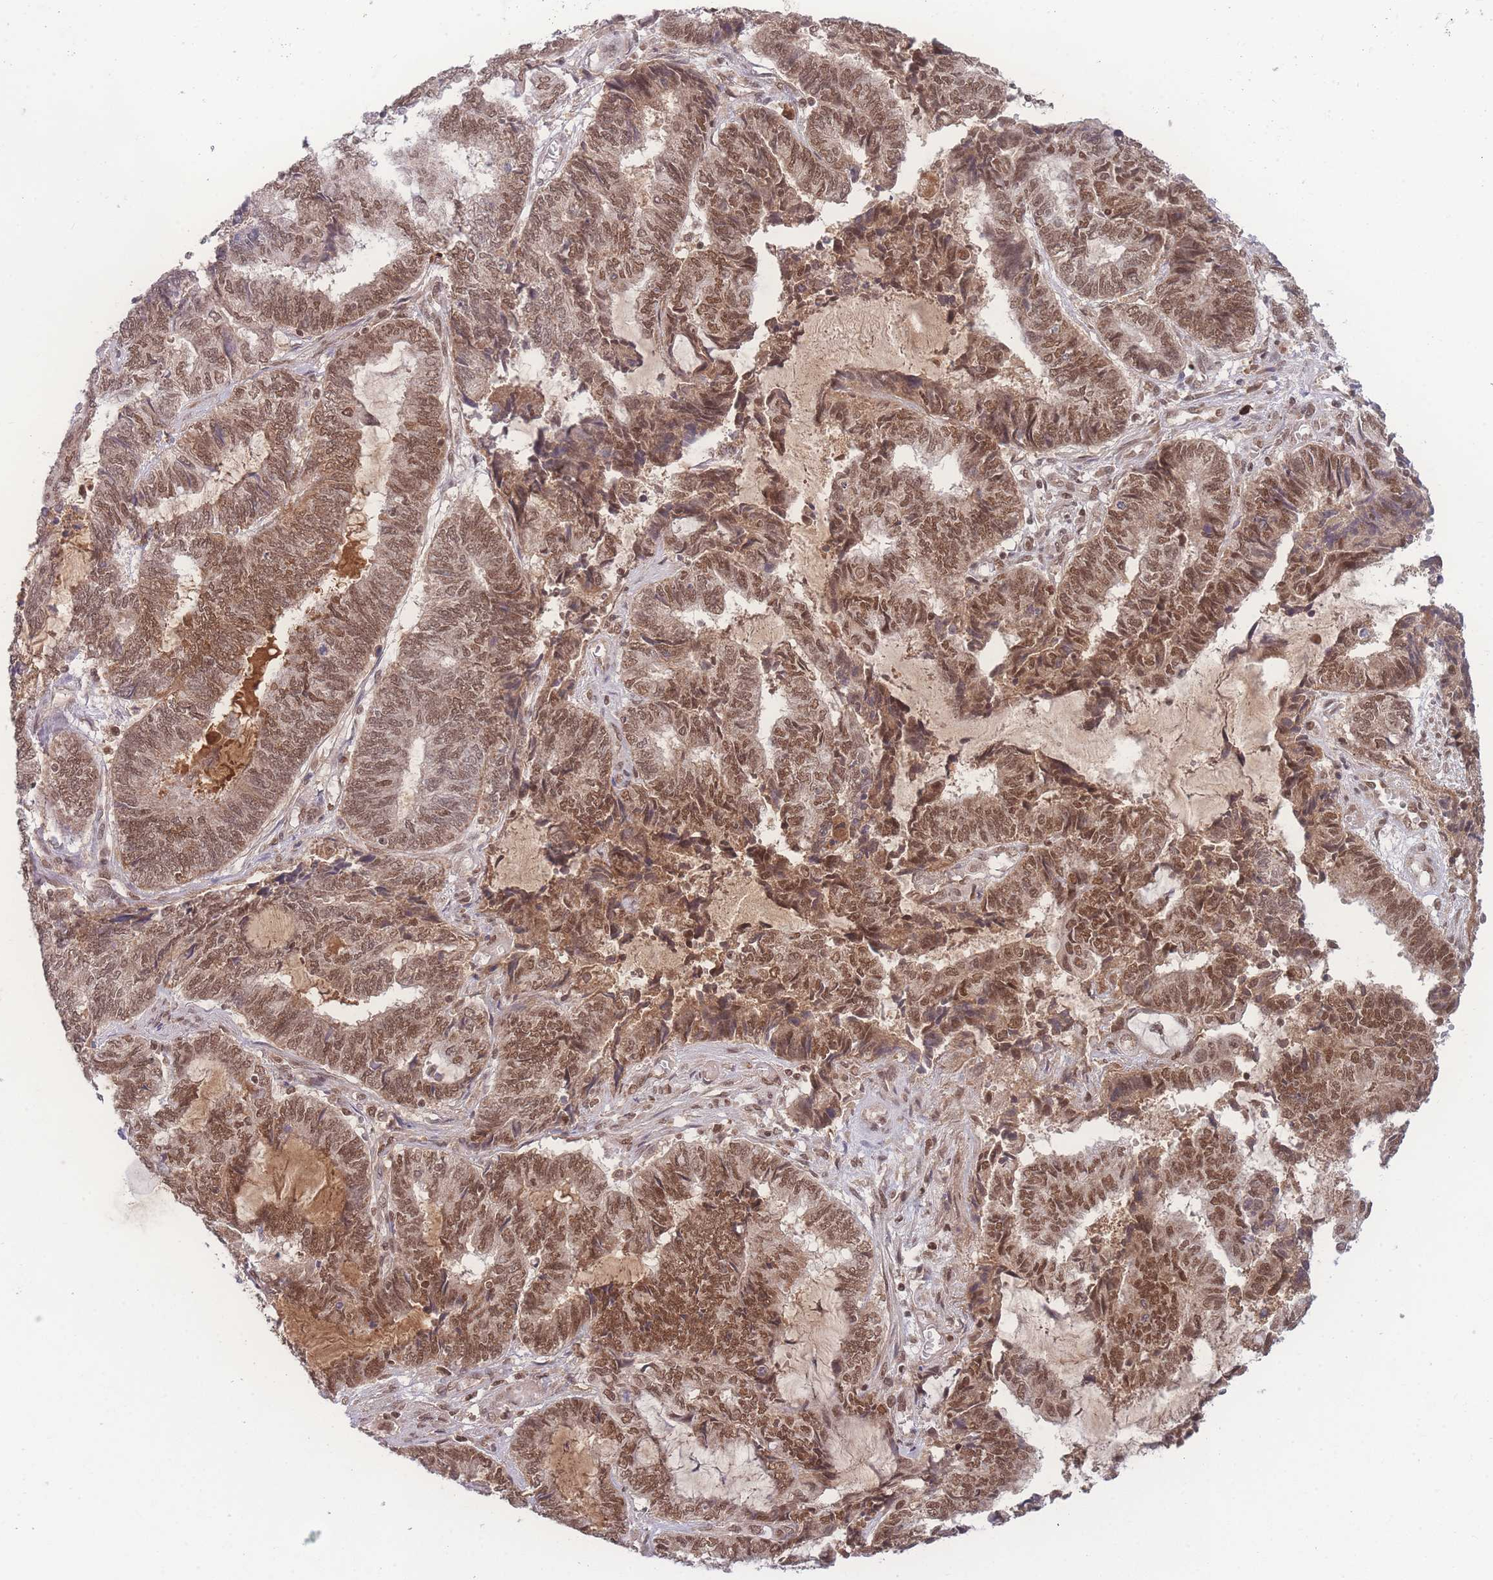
{"staining": {"intensity": "moderate", "quantity": ">75%", "location": "nuclear"}, "tissue": "endometrial cancer", "cell_type": "Tumor cells", "image_type": "cancer", "snomed": [{"axis": "morphology", "description": "Adenocarcinoma, NOS"}, {"axis": "topography", "description": "Uterus"}, {"axis": "topography", "description": "Endometrium"}], "caption": "Protein staining of endometrial cancer tissue displays moderate nuclear positivity in approximately >75% of tumor cells.", "gene": "RAVER1", "patient": {"sex": "female", "age": 70}}